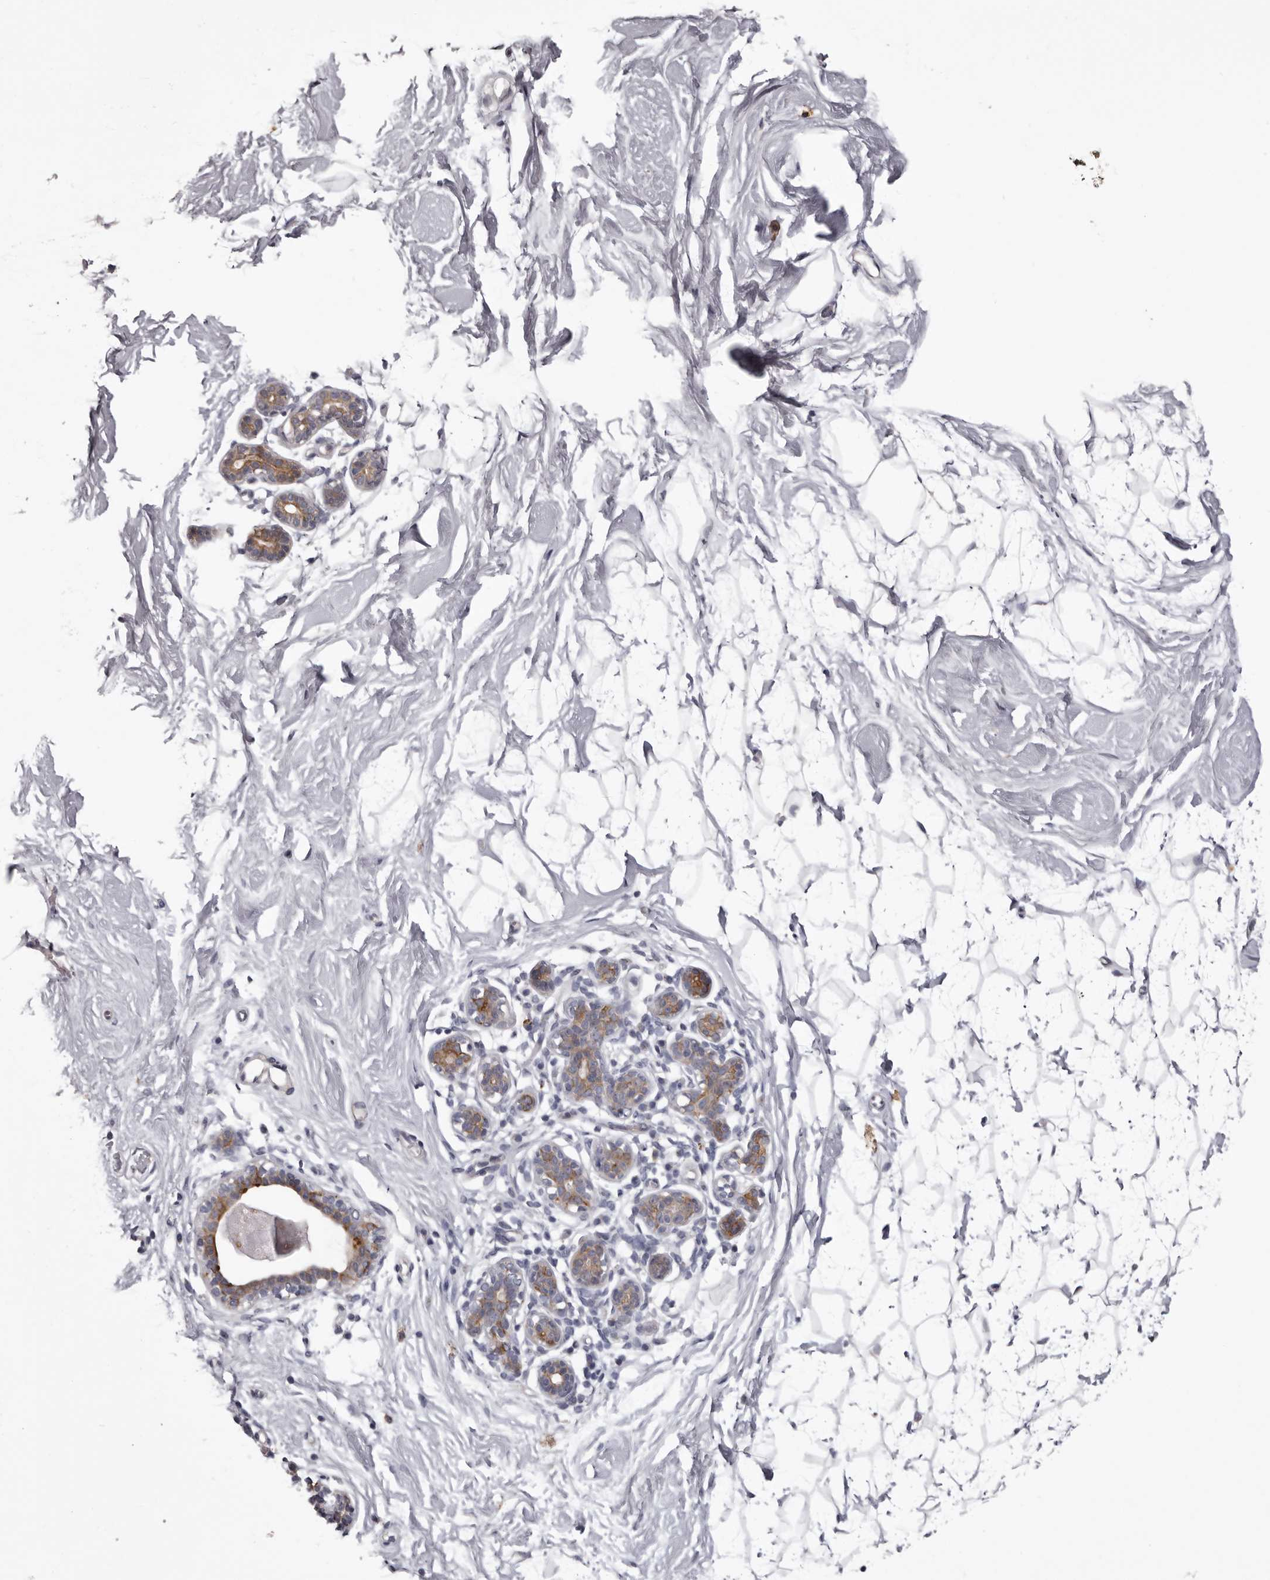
{"staining": {"intensity": "negative", "quantity": "none", "location": "none"}, "tissue": "breast", "cell_type": "Adipocytes", "image_type": "normal", "snomed": [{"axis": "morphology", "description": "Normal tissue, NOS"}, {"axis": "topography", "description": "Breast"}], "caption": "High power microscopy photomicrograph of an immunohistochemistry photomicrograph of unremarkable breast, revealing no significant positivity in adipocytes.", "gene": "LPAR6", "patient": {"sex": "female", "age": 26}}